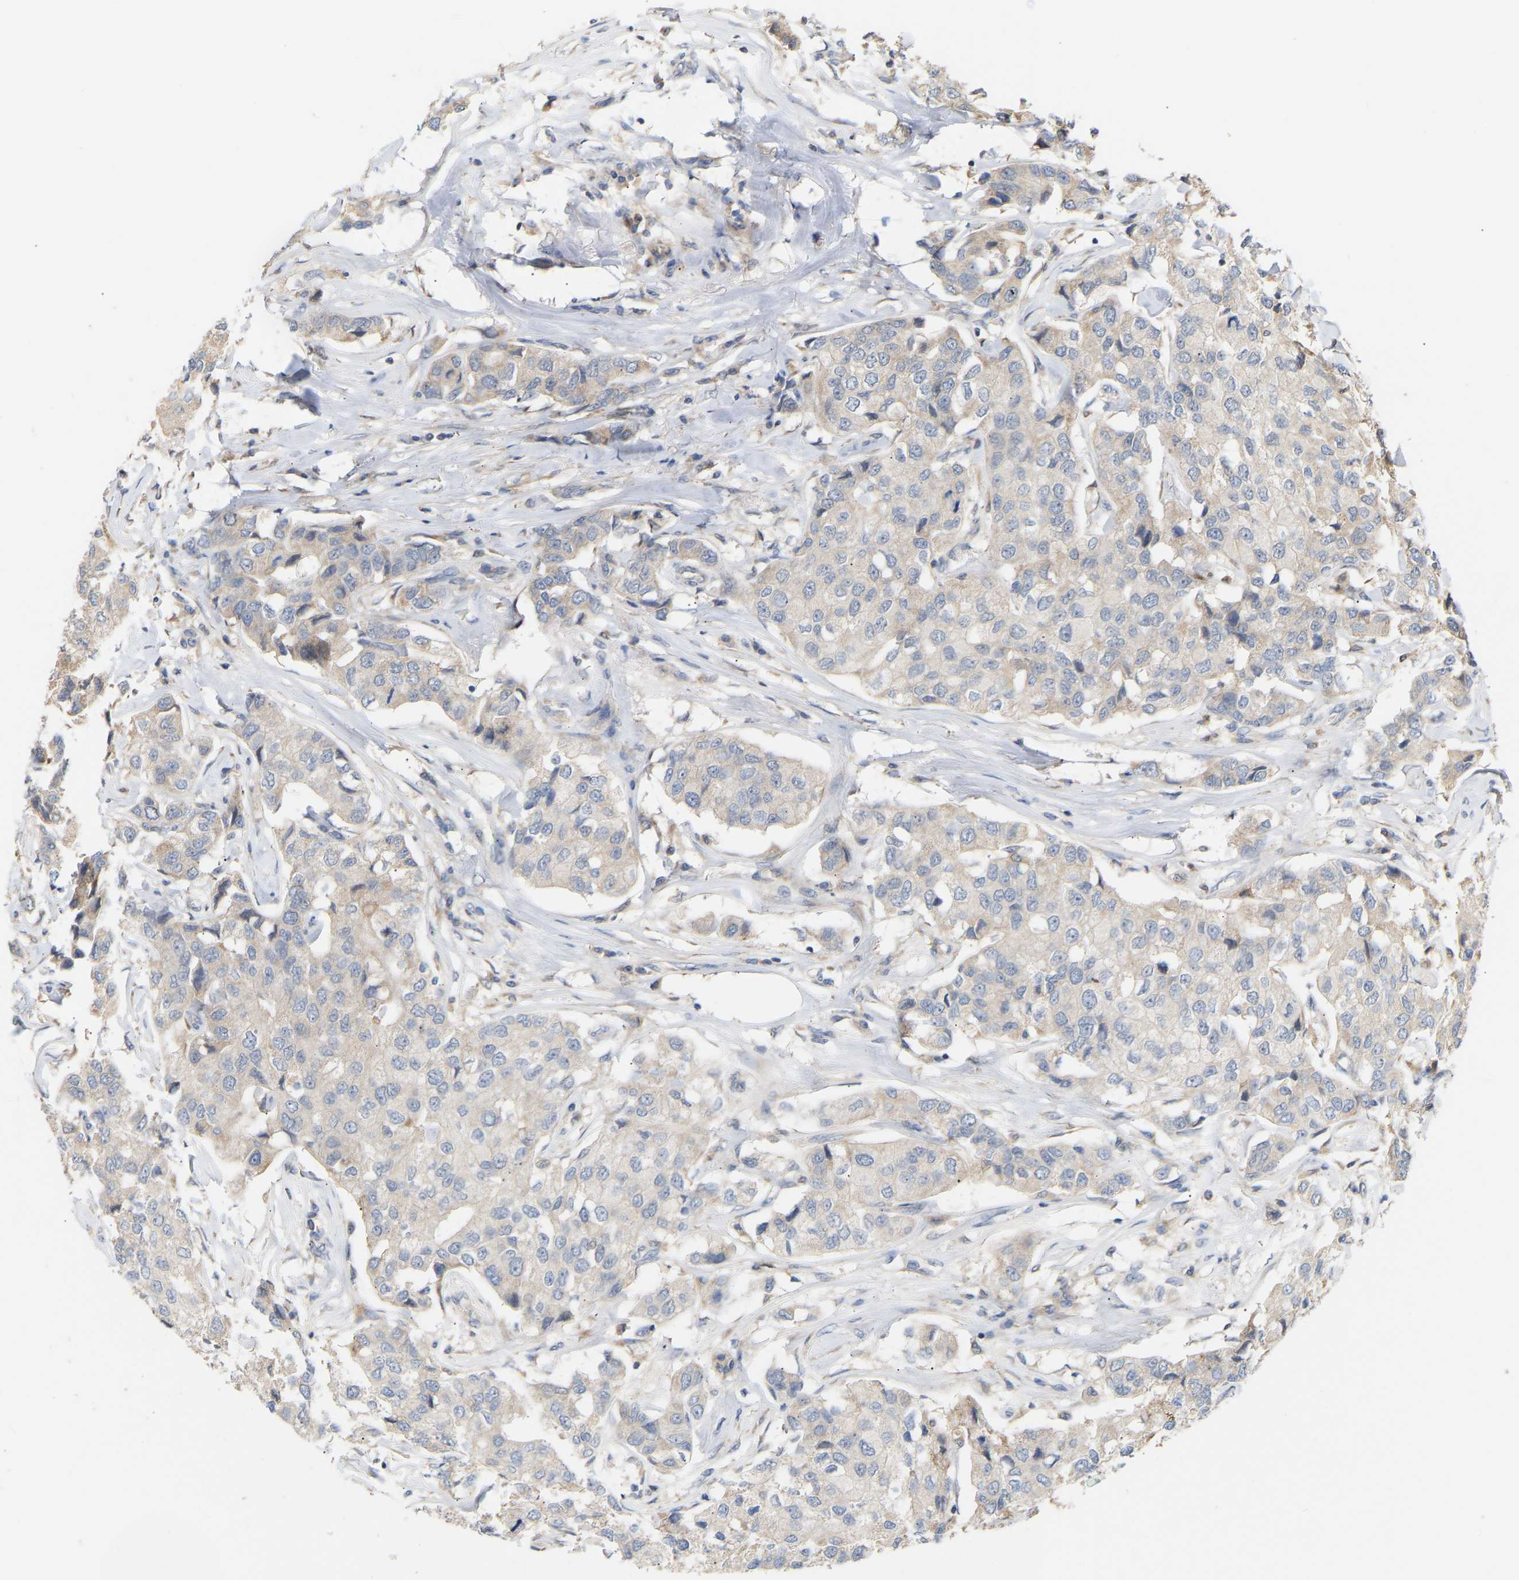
{"staining": {"intensity": "weak", "quantity": "25%-75%", "location": "cytoplasmic/membranous"}, "tissue": "breast cancer", "cell_type": "Tumor cells", "image_type": "cancer", "snomed": [{"axis": "morphology", "description": "Duct carcinoma"}, {"axis": "topography", "description": "Breast"}], "caption": "Immunohistochemical staining of infiltrating ductal carcinoma (breast) shows weak cytoplasmic/membranous protein positivity in about 25%-75% of tumor cells.", "gene": "TPMT", "patient": {"sex": "female", "age": 80}}